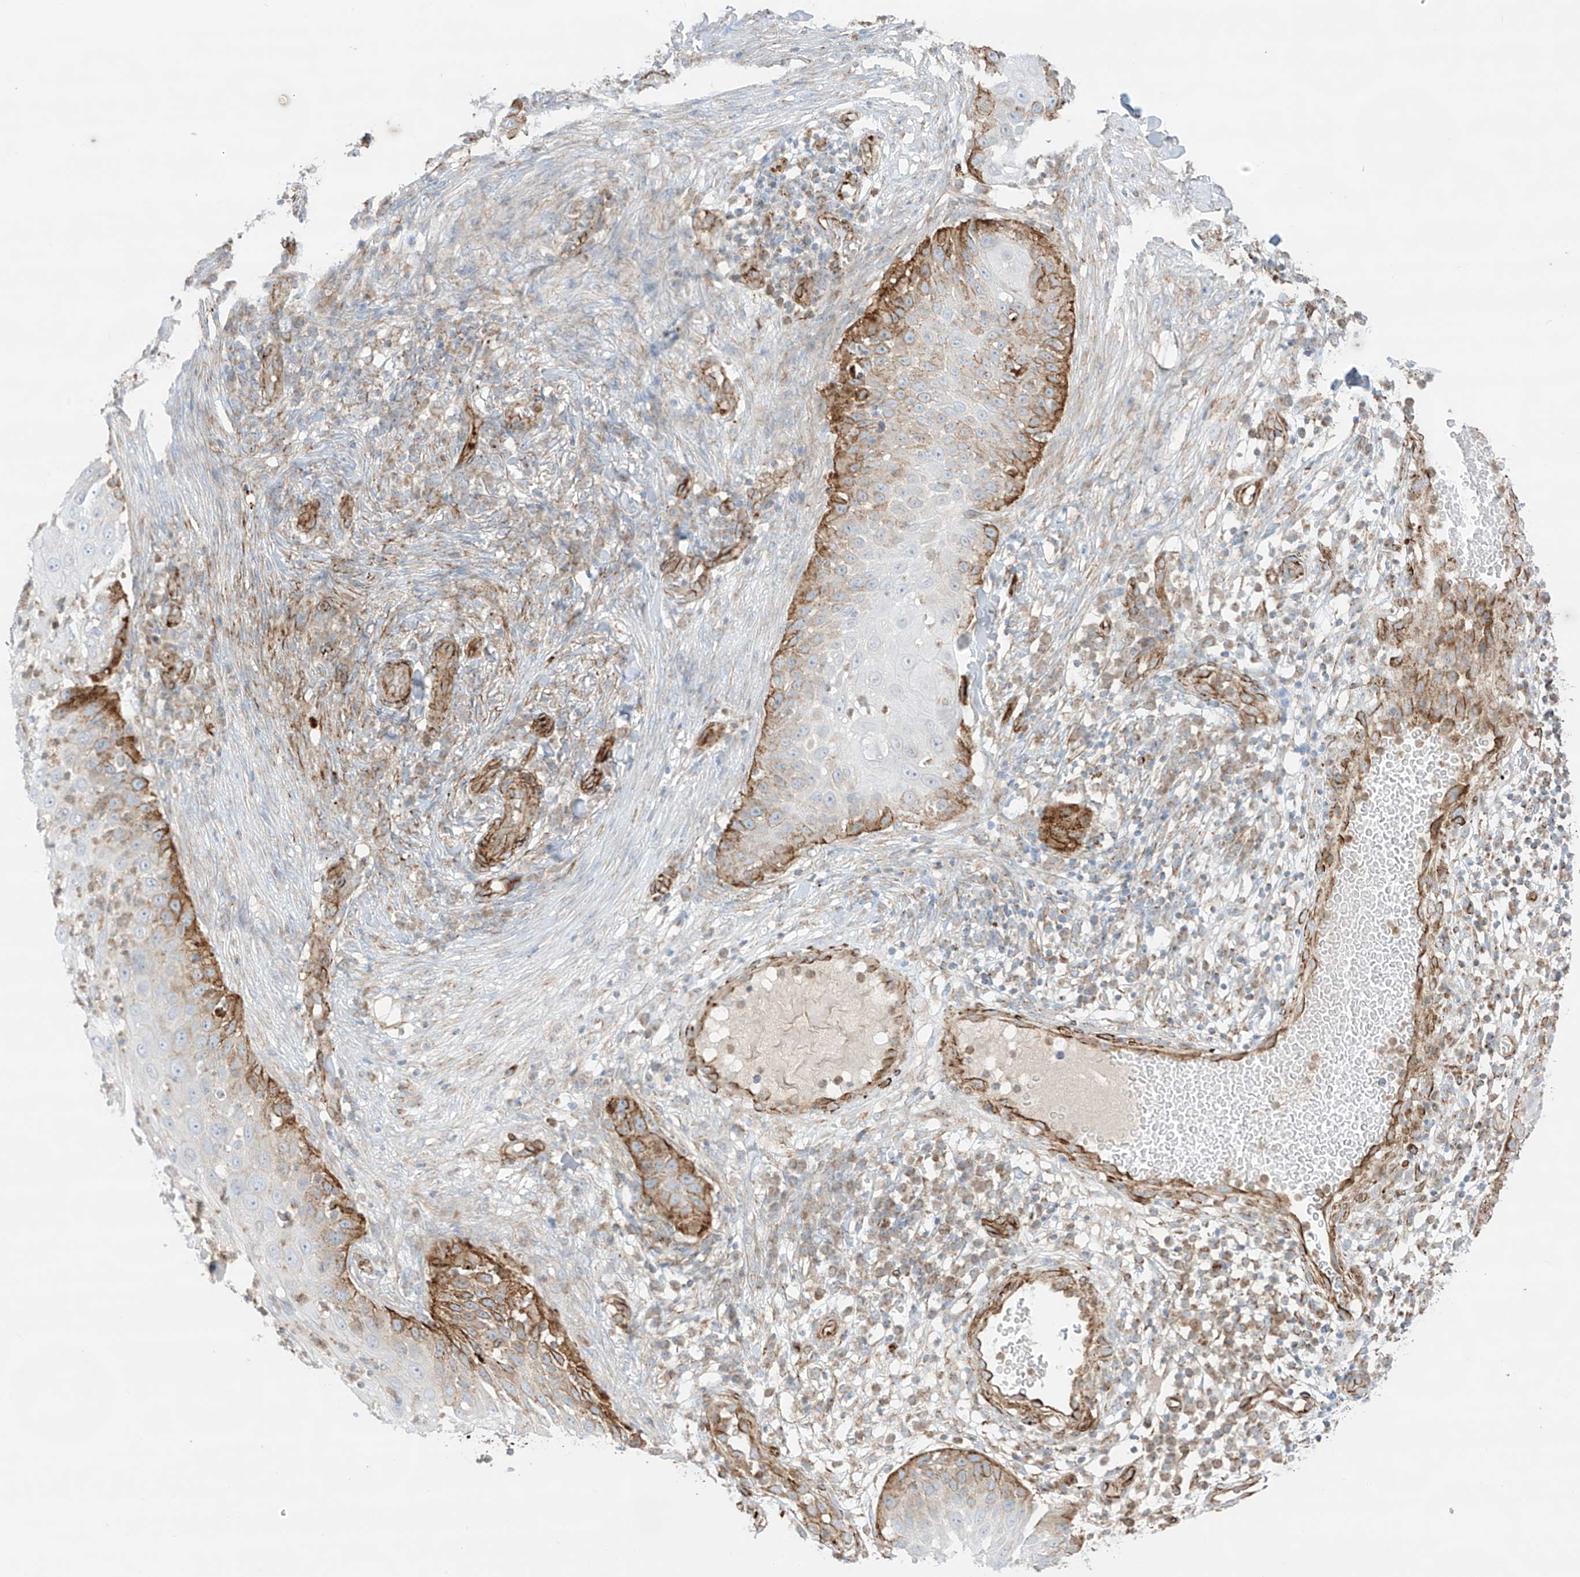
{"staining": {"intensity": "moderate", "quantity": "25%-75%", "location": "cytoplasmic/membranous"}, "tissue": "skin cancer", "cell_type": "Tumor cells", "image_type": "cancer", "snomed": [{"axis": "morphology", "description": "Squamous cell carcinoma, NOS"}, {"axis": "topography", "description": "Skin"}], "caption": "There is medium levels of moderate cytoplasmic/membranous staining in tumor cells of squamous cell carcinoma (skin), as demonstrated by immunohistochemical staining (brown color).", "gene": "ABCB7", "patient": {"sex": "female", "age": 44}}